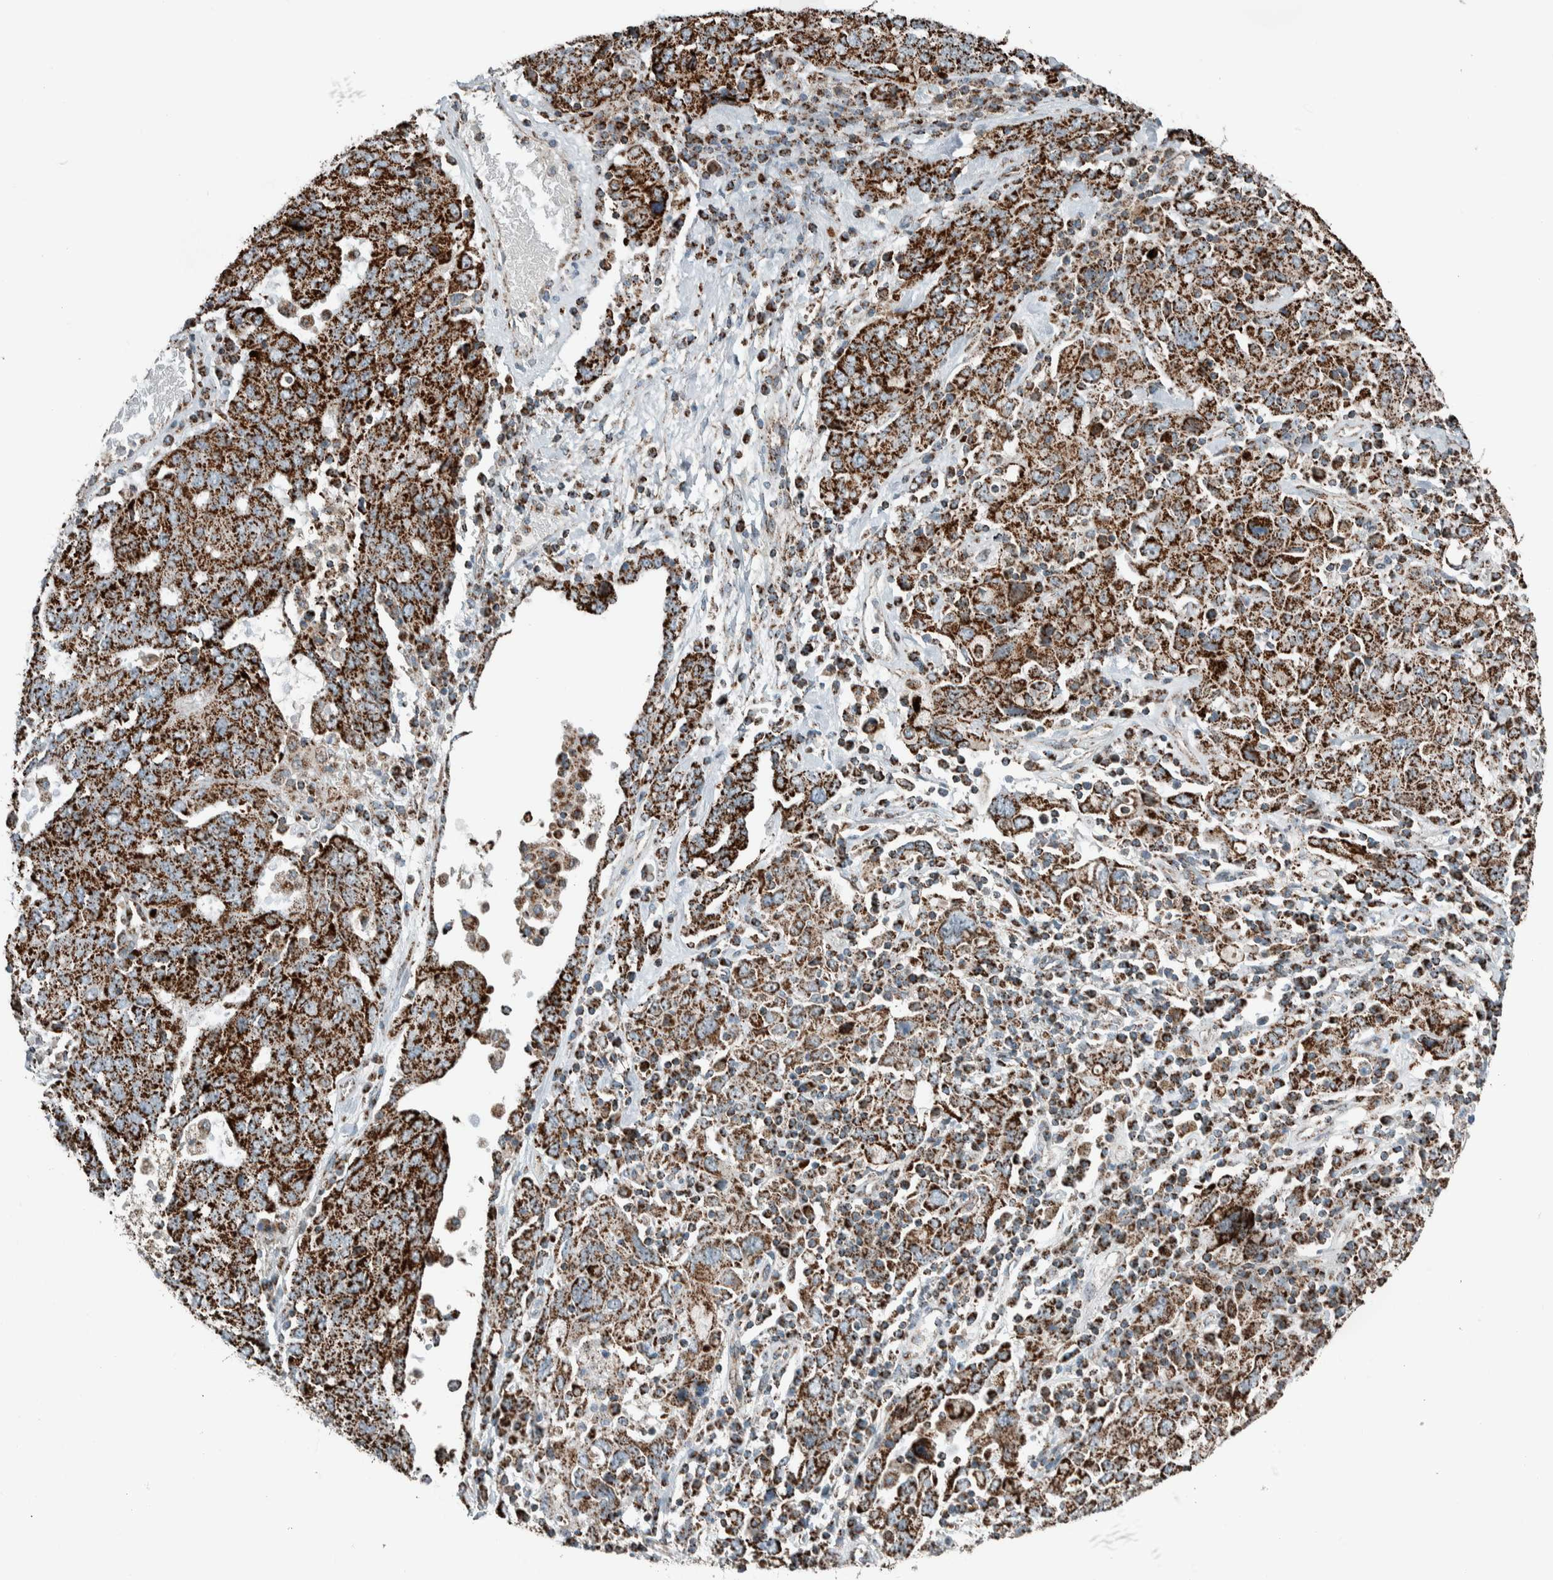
{"staining": {"intensity": "strong", "quantity": ">75%", "location": "cytoplasmic/membranous"}, "tissue": "ovarian cancer", "cell_type": "Tumor cells", "image_type": "cancer", "snomed": [{"axis": "morphology", "description": "Carcinoma, endometroid"}, {"axis": "topography", "description": "Ovary"}], "caption": "About >75% of tumor cells in endometroid carcinoma (ovarian) display strong cytoplasmic/membranous protein staining as visualized by brown immunohistochemical staining.", "gene": "CNTROB", "patient": {"sex": "female", "age": 62}}